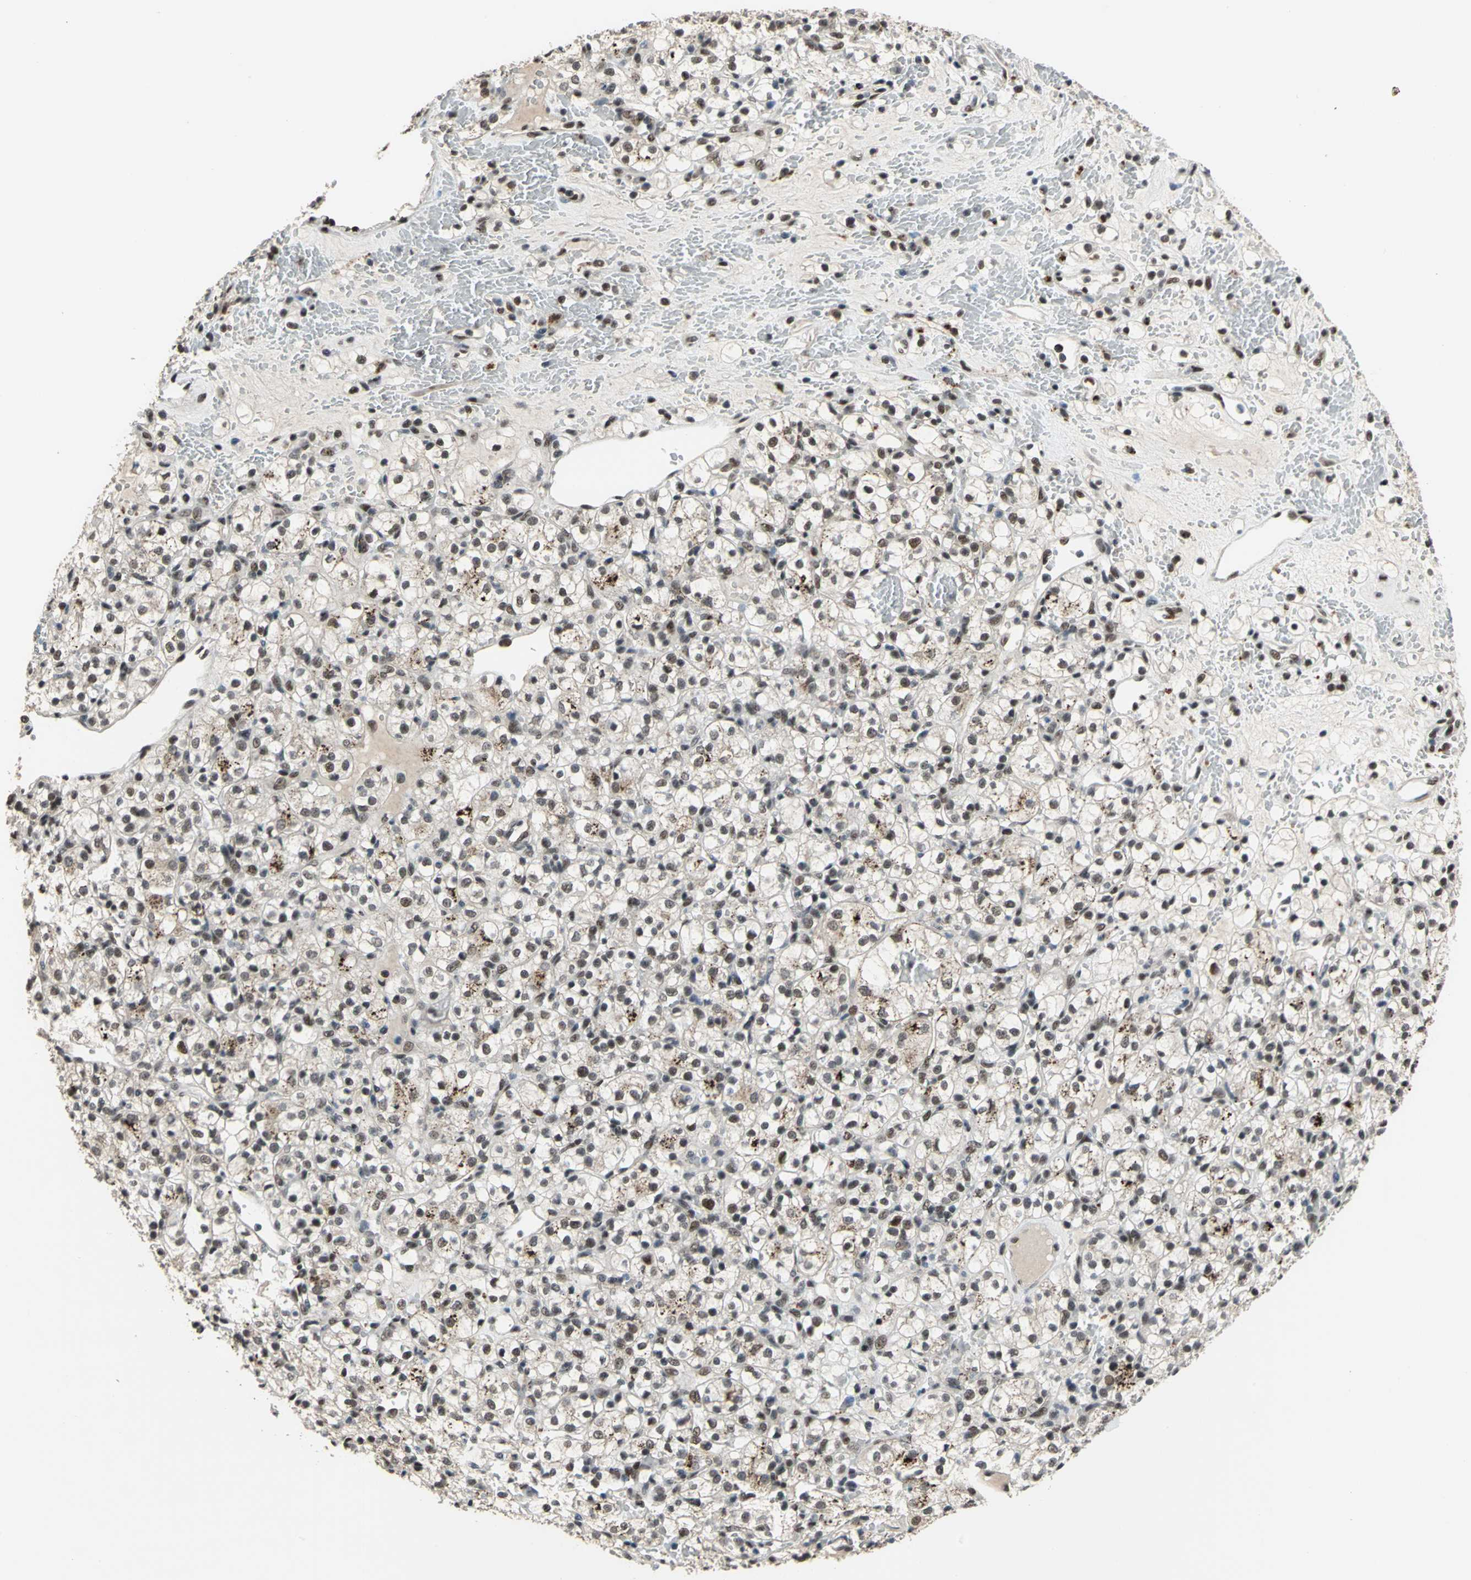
{"staining": {"intensity": "weak", "quantity": ">75%", "location": "nuclear"}, "tissue": "renal cancer", "cell_type": "Tumor cells", "image_type": "cancer", "snomed": [{"axis": "morphology", "description": "Adenocarcinoma, NOS"}, {"axis": "topography", "description": "Kidney"}], "caption": "Human renal cancer stained with a protein marker displays weak staining in tumor cells.", "gene": "ELF2", "patient": {"sex": "female", "age": 60}}